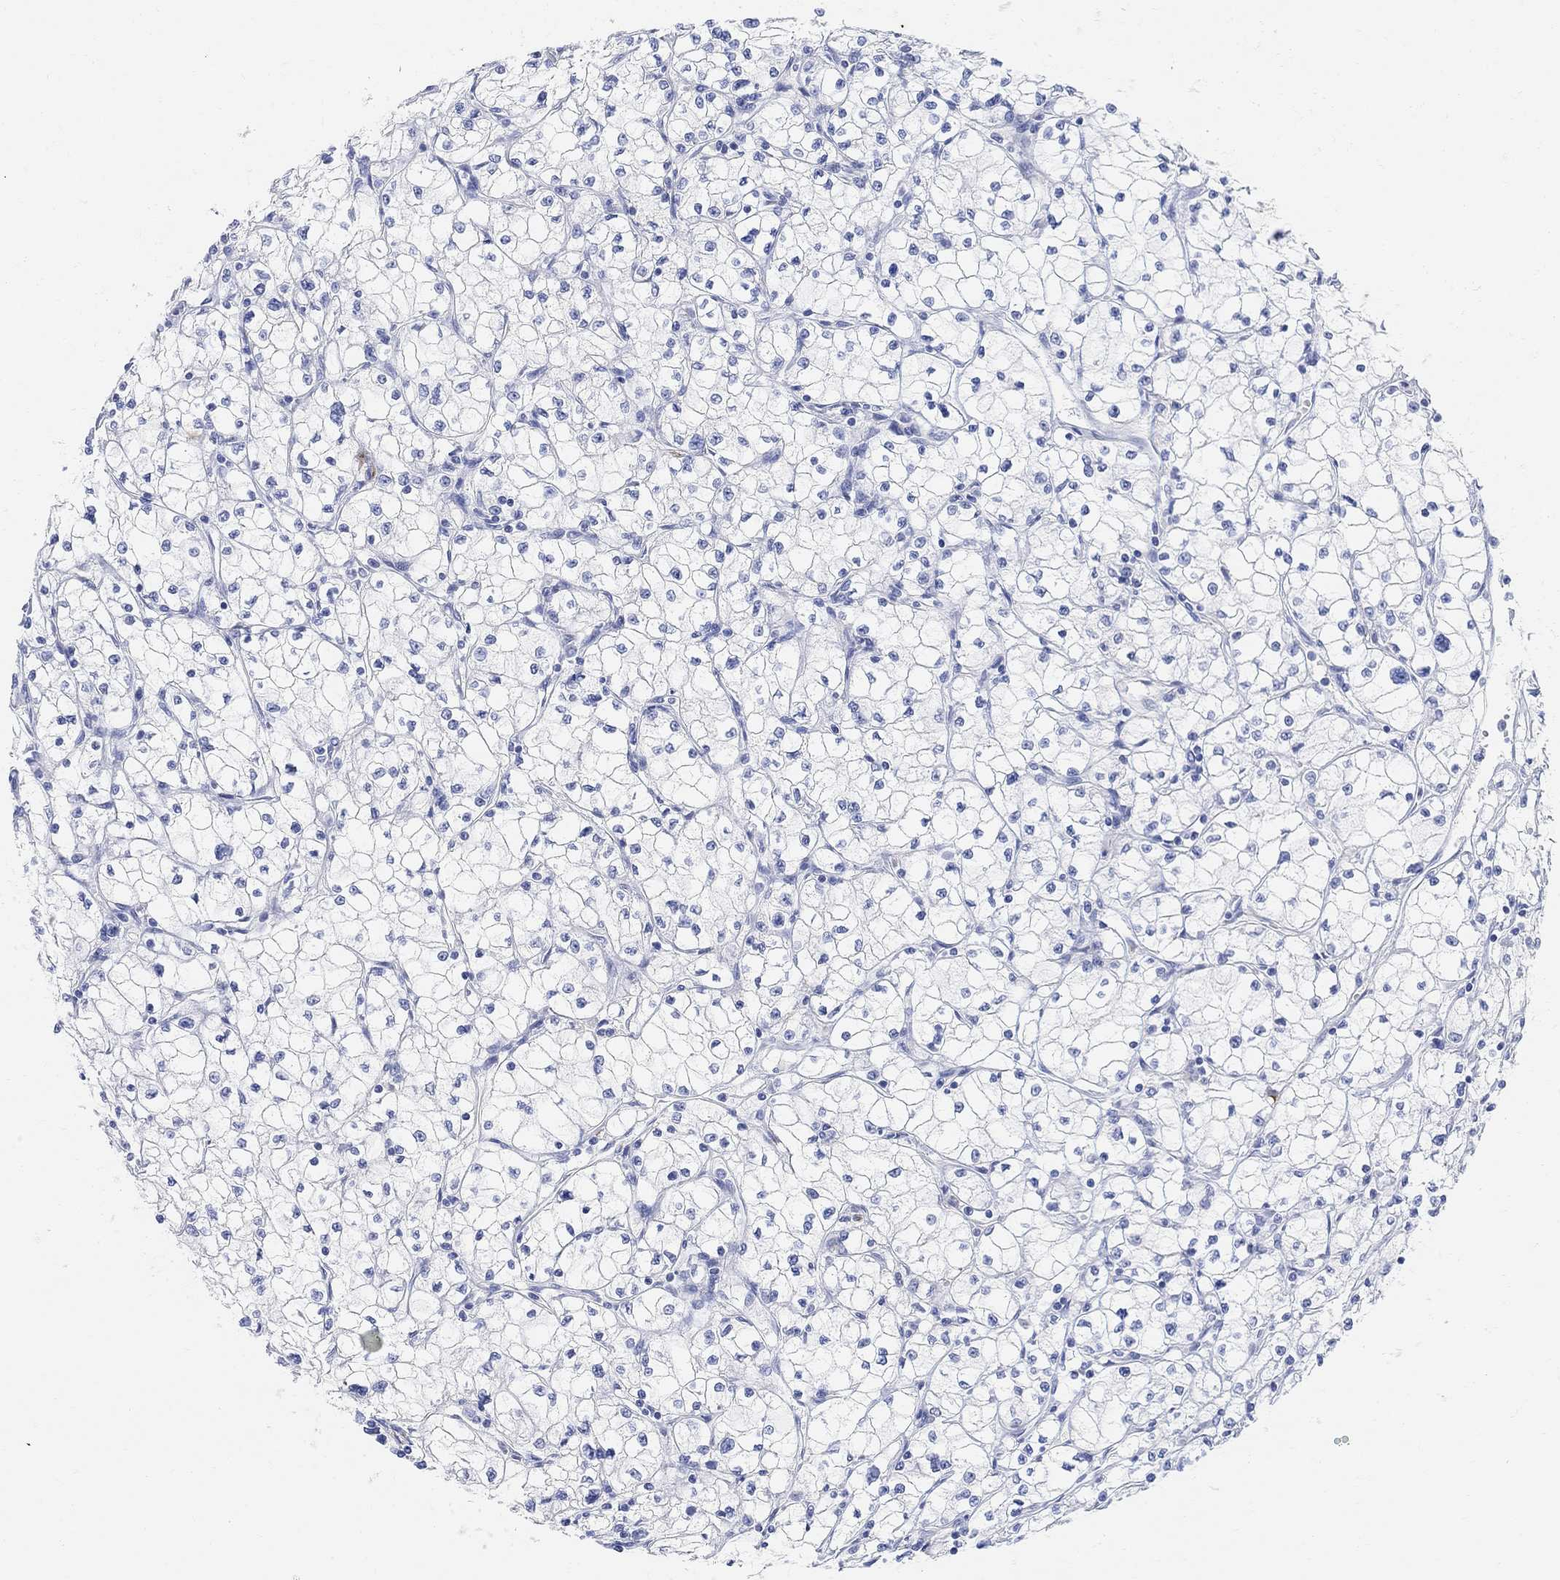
{"staining": {"intensity": "negative", "quantity": "none", "location": "none"}, "tissue": "renal cancer", "cell_type": "Tumor cells", "image_type": "cancer", "snomed": [{"axis": "morphology", "description": "Adenocarcinoma, NOS"}, {"axis": "topography", "description": "Kidney"}], "caption": "An immunohistochemistry micrograph of renal adenocarcinoma is shown. There is no staining in tumor cells of renal adenocarcinoma. (Stains: DAB (3,3'-diaminobenzidine) IHC with hematoxylin counter stain, Microscopy: brightfield microscopy at high magnification).", "gene": "RETNLB", "patient": {"sex": "male", "age": 67}}